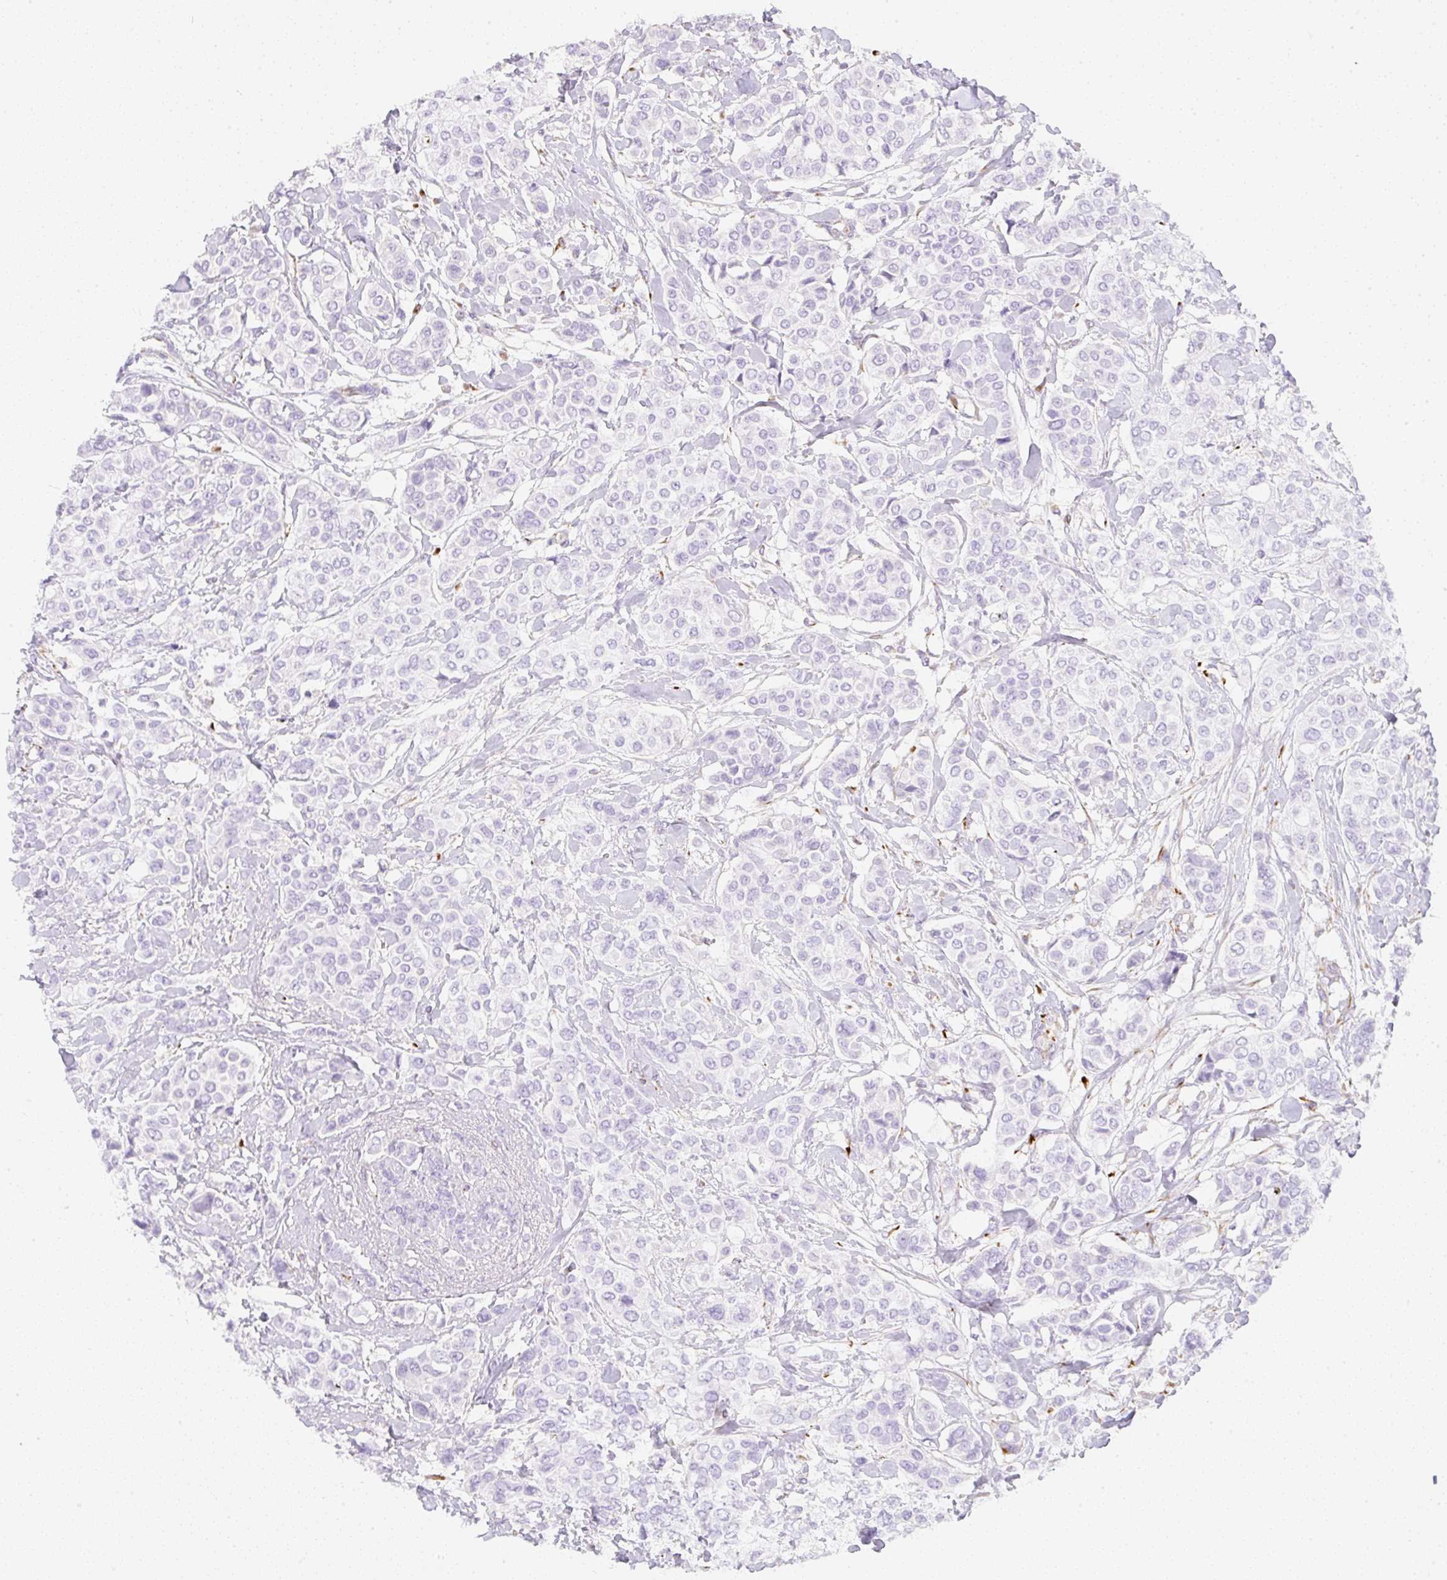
{"staining": {"intensity": "negative", "quantity": "none", "location": "none"}, "tissue": "breast cancer", "cell_type": "Tumor cells", "image_type": "cancer", "snomed": [{"axis": "morphology", "description": "Lobular carcinoma"}, {"axis": "topography", "description": "Breast"}], "caption": "The histopathology image demonstrates no staining of tumor cells in breast cancer (lobular carcinoma). The staining is performed using DAB (3,3'-diaminobenzidine) brown chromogen with nuclei counter-stained in using hematoxylin.", "gene": "ZNF689", "patient": {"sex": "female", "age": 51}}